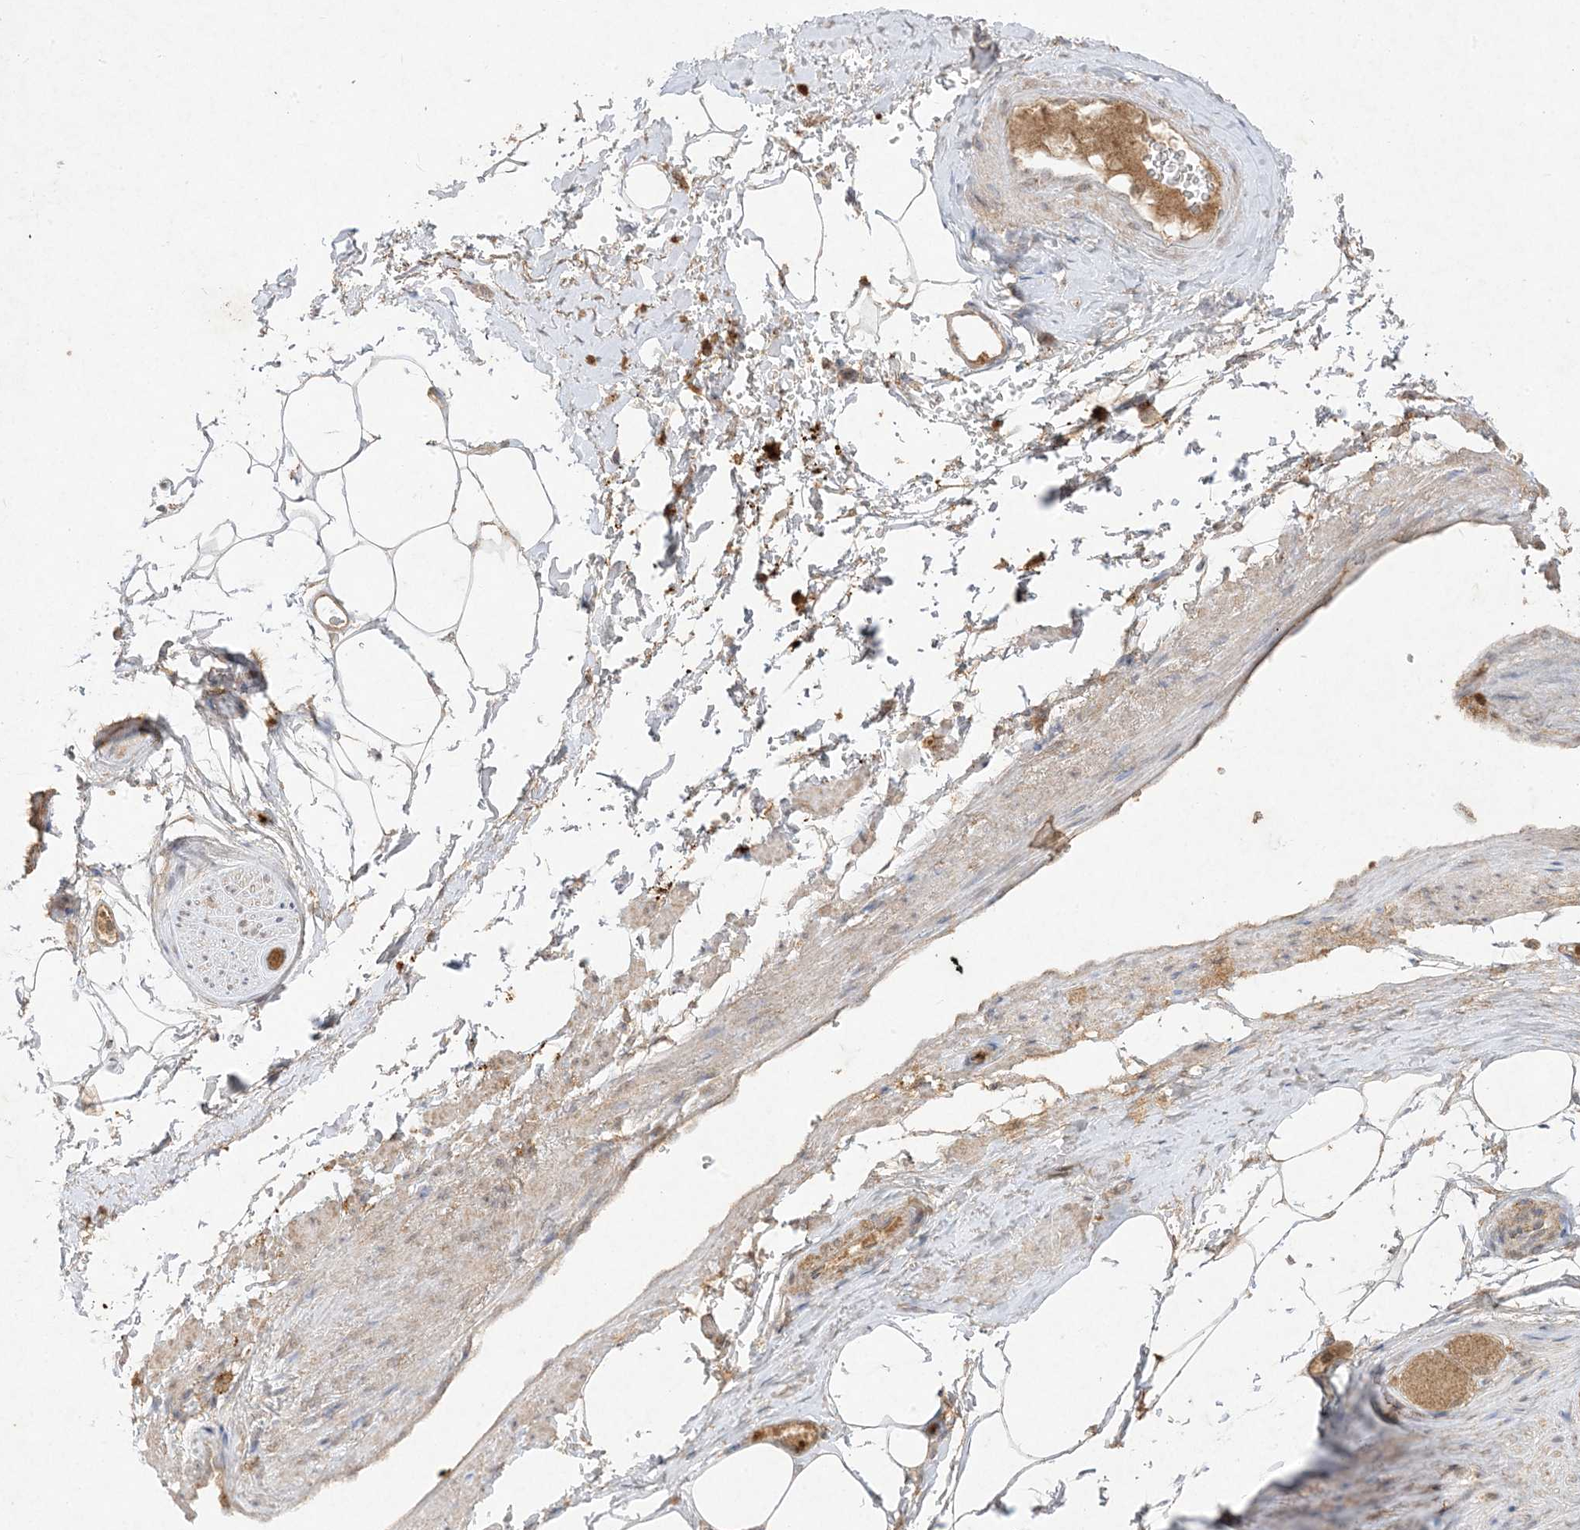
{"staining": {"intensity": "weak", "quantity": ">75%", "location": "cytoplasmic/membranous"}, "tissue": "adipose tissue", "cell_type": "Adipocytes", "image_type": "normal", "snomed": [{"axis": "morphology", "description": "Normal tissue, NOS"}, {"axis": "morphology", "description": "Adenocarcinoma, Low grade"}, {"axis": "topography", "description": "Prostate"}, {"axis": "topography", "description": "Peripheral nerve tissue"}], "caption": "Normal adipose tissue exhibits weak cytoplasmic/membranous positivity in approximately >75% of adipocytes, visualized by immunohistochemistry. The protein of interest is shown in brown color, while the nuclei are stained blue.", "gene": "UBE2C", "patient": {"sex": "male", "age": 63}}